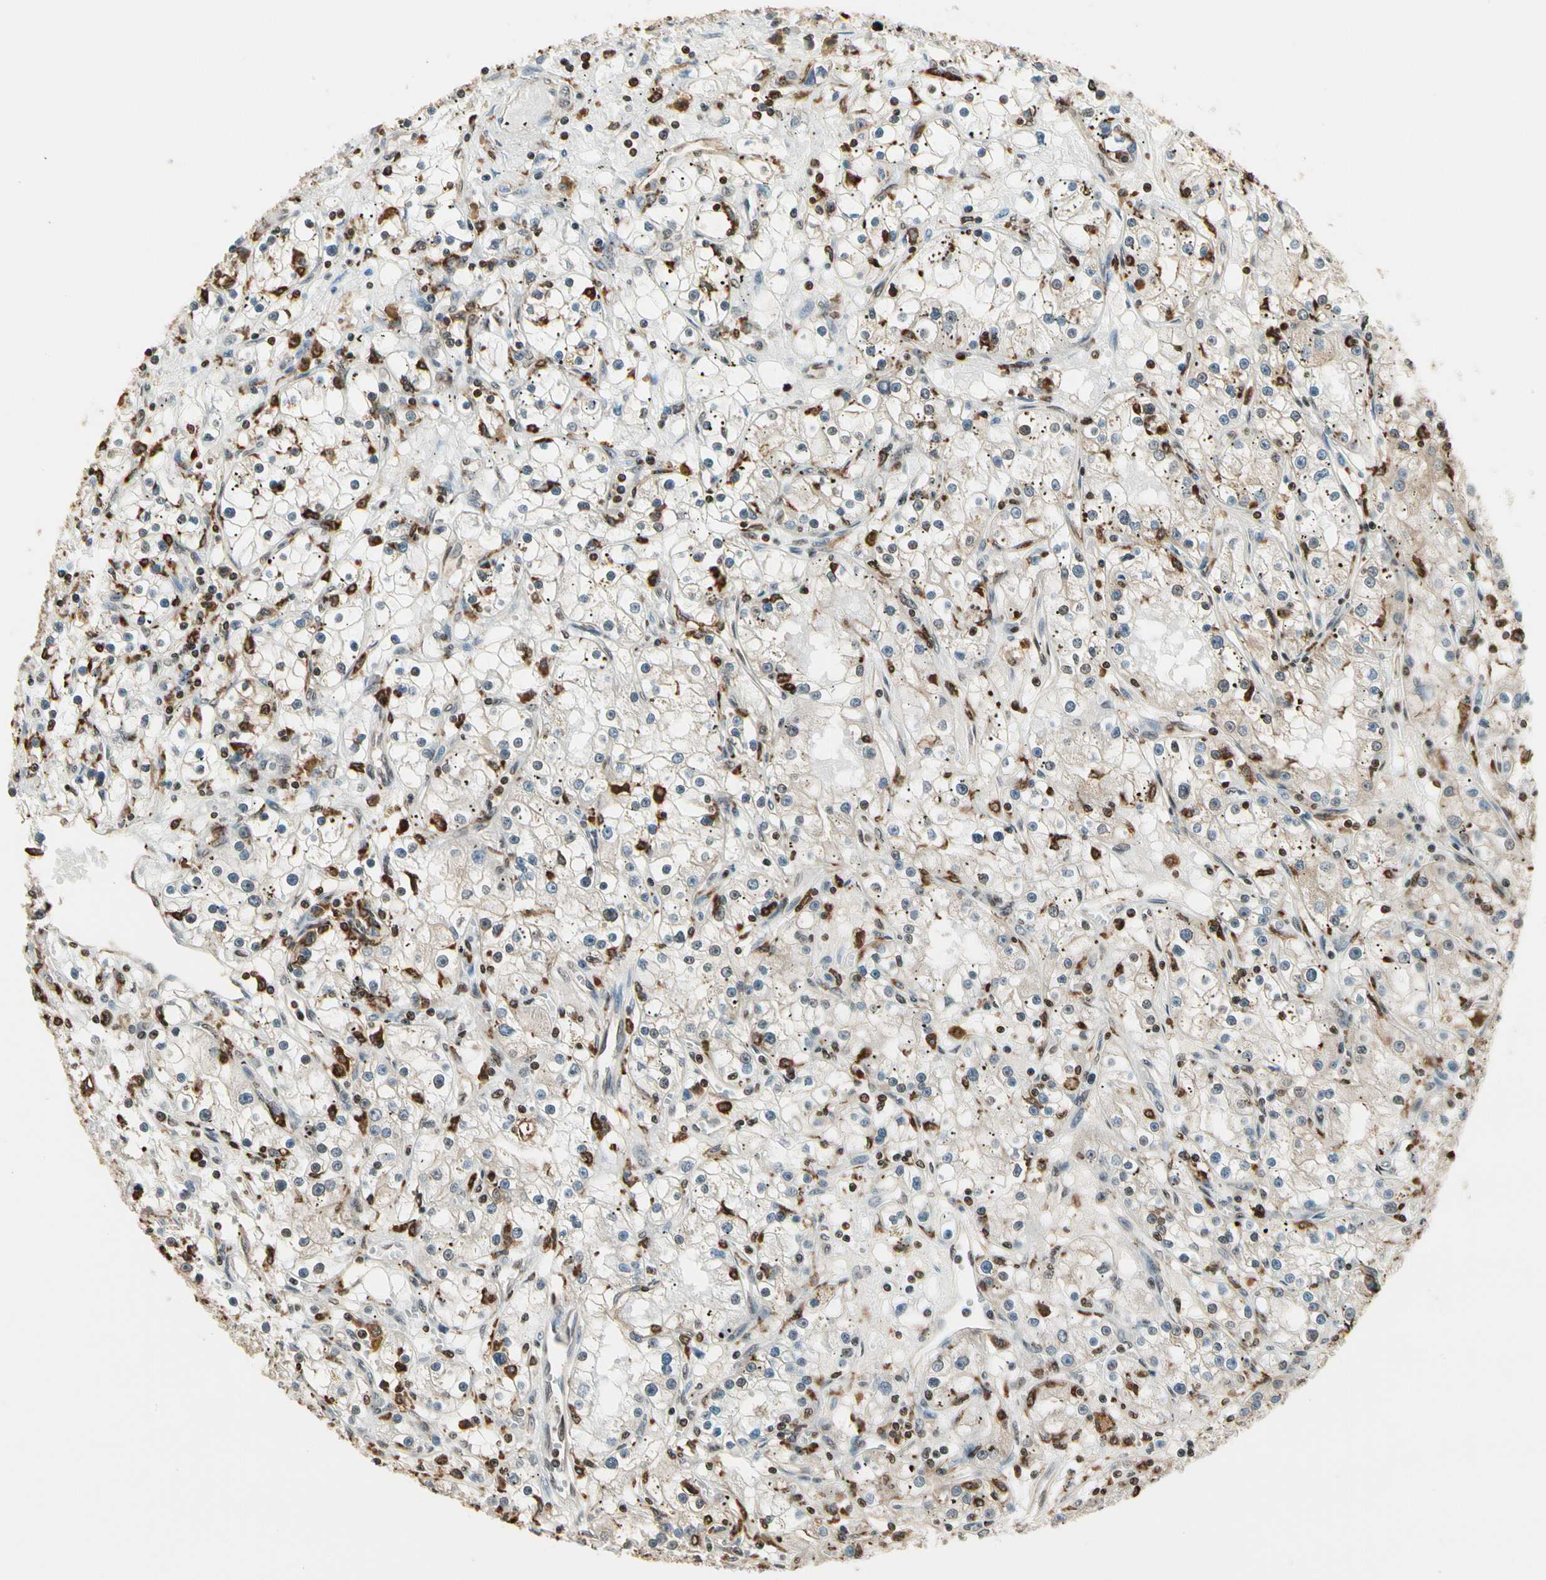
{"staining": {"intensity": "weak", "quantity": "<25%", "location": "cytoplasmic/membranous,nuclear"}, "tissue": "renal cancer", "cell_type": "Tumor cells", "image_type": "cancer", "snomed": [{"axis": "morphology", "description": "Adenocarcinoma, NOS"}, {"axis": "topography", "description": "Kidney"}], "caption": "DAB immunohistochemical staining of renal cancer (adenocarcinoma) shows no significant staining in tumor cells.", "gene": "FER", "patient": {"sex": "male", "age": 56}}